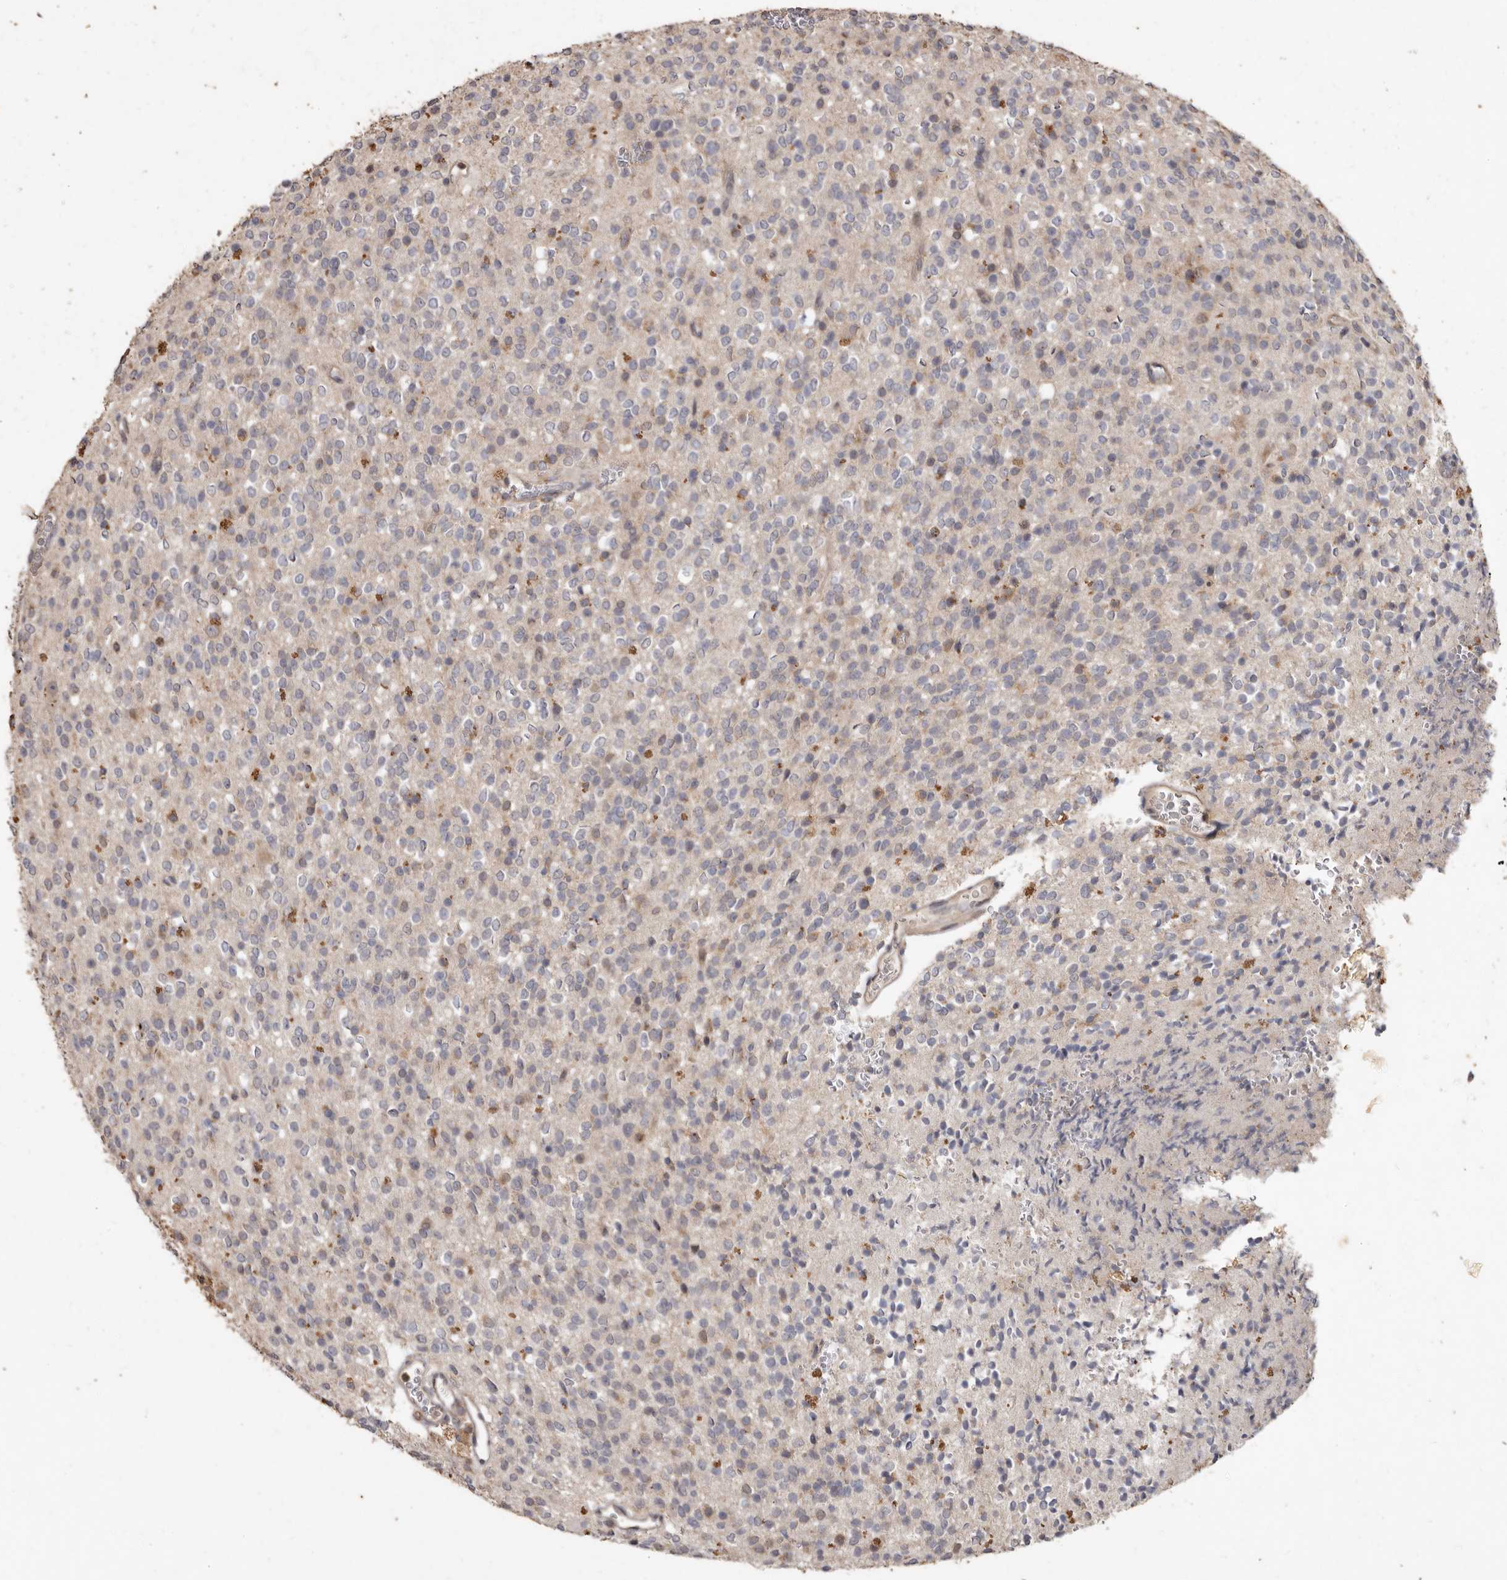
{"staining": {"intensity": "negative", "quantity": "none", "location": "none"}, "tissue": "glioma", "cell_type": "Tumor cells", "image_type": "cancer", "snomed": [{"axis": "morphology", "description": "Glioma, malignant, High grade"}, {"axis": "topography", "description": "Brain"}], "caption": "Immunohistochemical staining of human malignant glioma (high-grade) shows no significant expression in tumor cells. Nuclei are stained in blue.", "gene": "ACLY", "patient": {"sex": "male", "age": 34}}